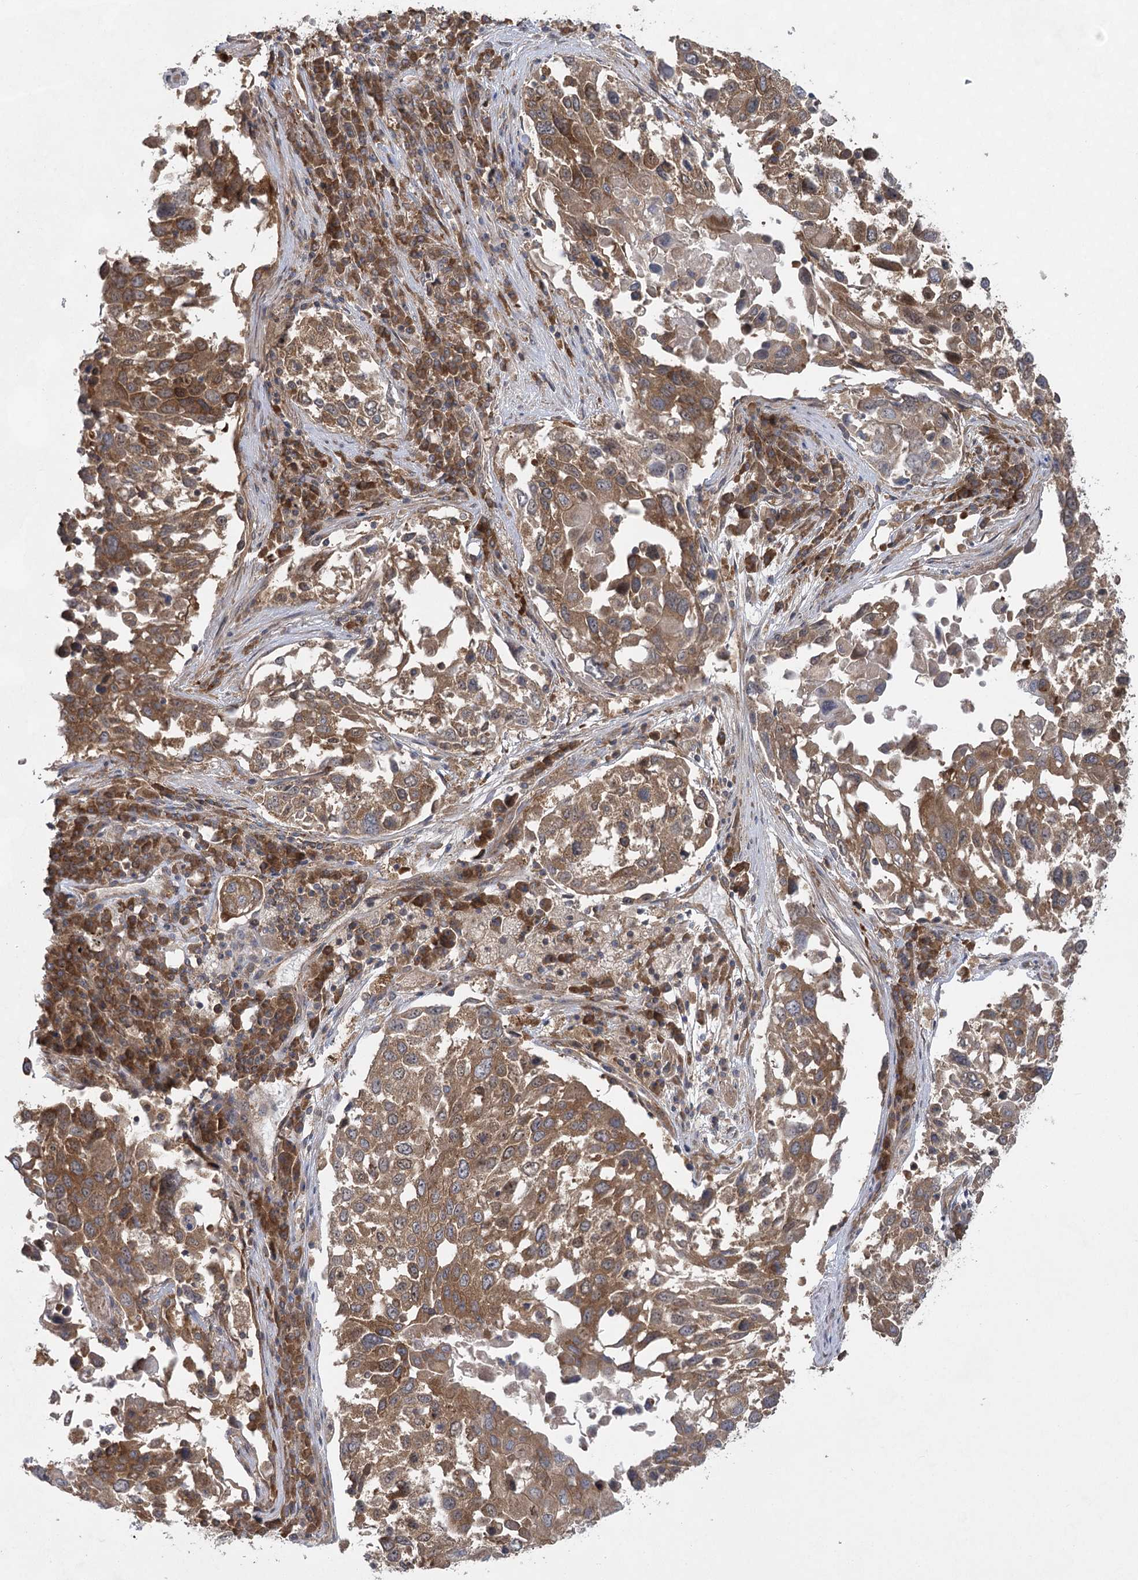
{"staining": {"intensity": "moderate", "quantity": ">75%", "location": "cytoplasmic/membranous"}, "tissue": "lung cancer", "cell_type": "Tumor cells", "image_type": "cancer", "snomed": [{"axis": "morphology", "description": "Squamous cell carcinoma, NOS"}, {"axis": "topography", "description": "Lung"}], "caption": "This histopathology image demonstrates immunohistochemistry (IHC) staining of human lung cancer (squamous cell carcinoma), with medium moderate cytoplasmic/membranous positivity in about >75% of tumor cells.", "gene": "EIF3A", "patient": {"sex": "male", "age": 65}}